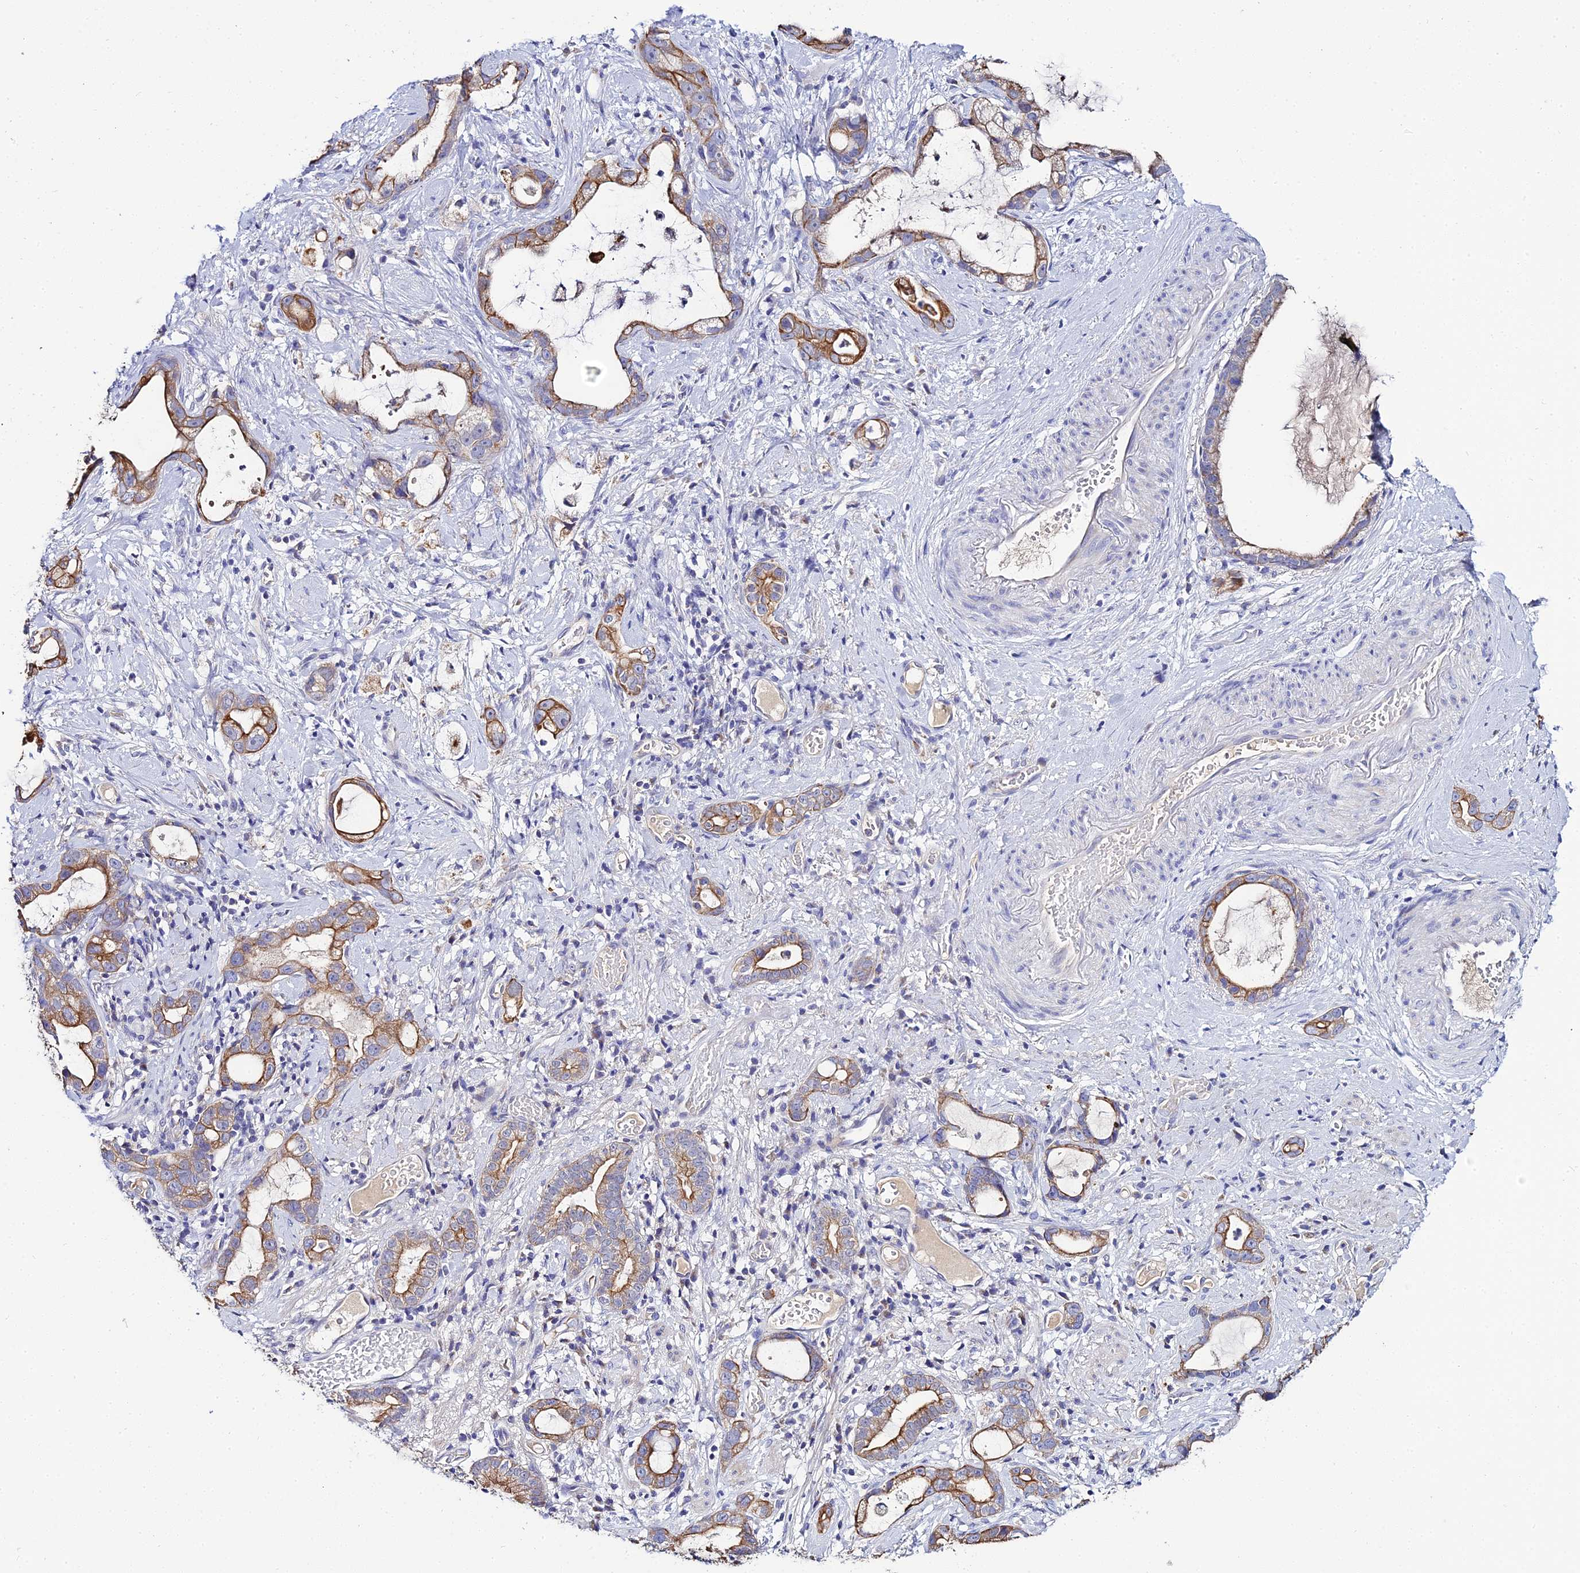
{"staining": {"intensity": "moderate", "quantity": "25%-75%", "location": "cytoplasmic/membranous"}, "tissue": "stomach cancer", "cell_type": "Tumor cells", "image_type": "cancer", "snomed": [{"axis": "morphology", "description": "Adenocarcinoma, NOS"}, {"axis": "topography", "description": "Stomach"}], "caption": "Human stomach cancer stained for a protein (brown) reveals moderate cytoplasmic/membranous positive positivity in approximately 25%-75% of tumor cells.", "gene": "ZXDA", "patient": {"sex": "male", "age": 55}}